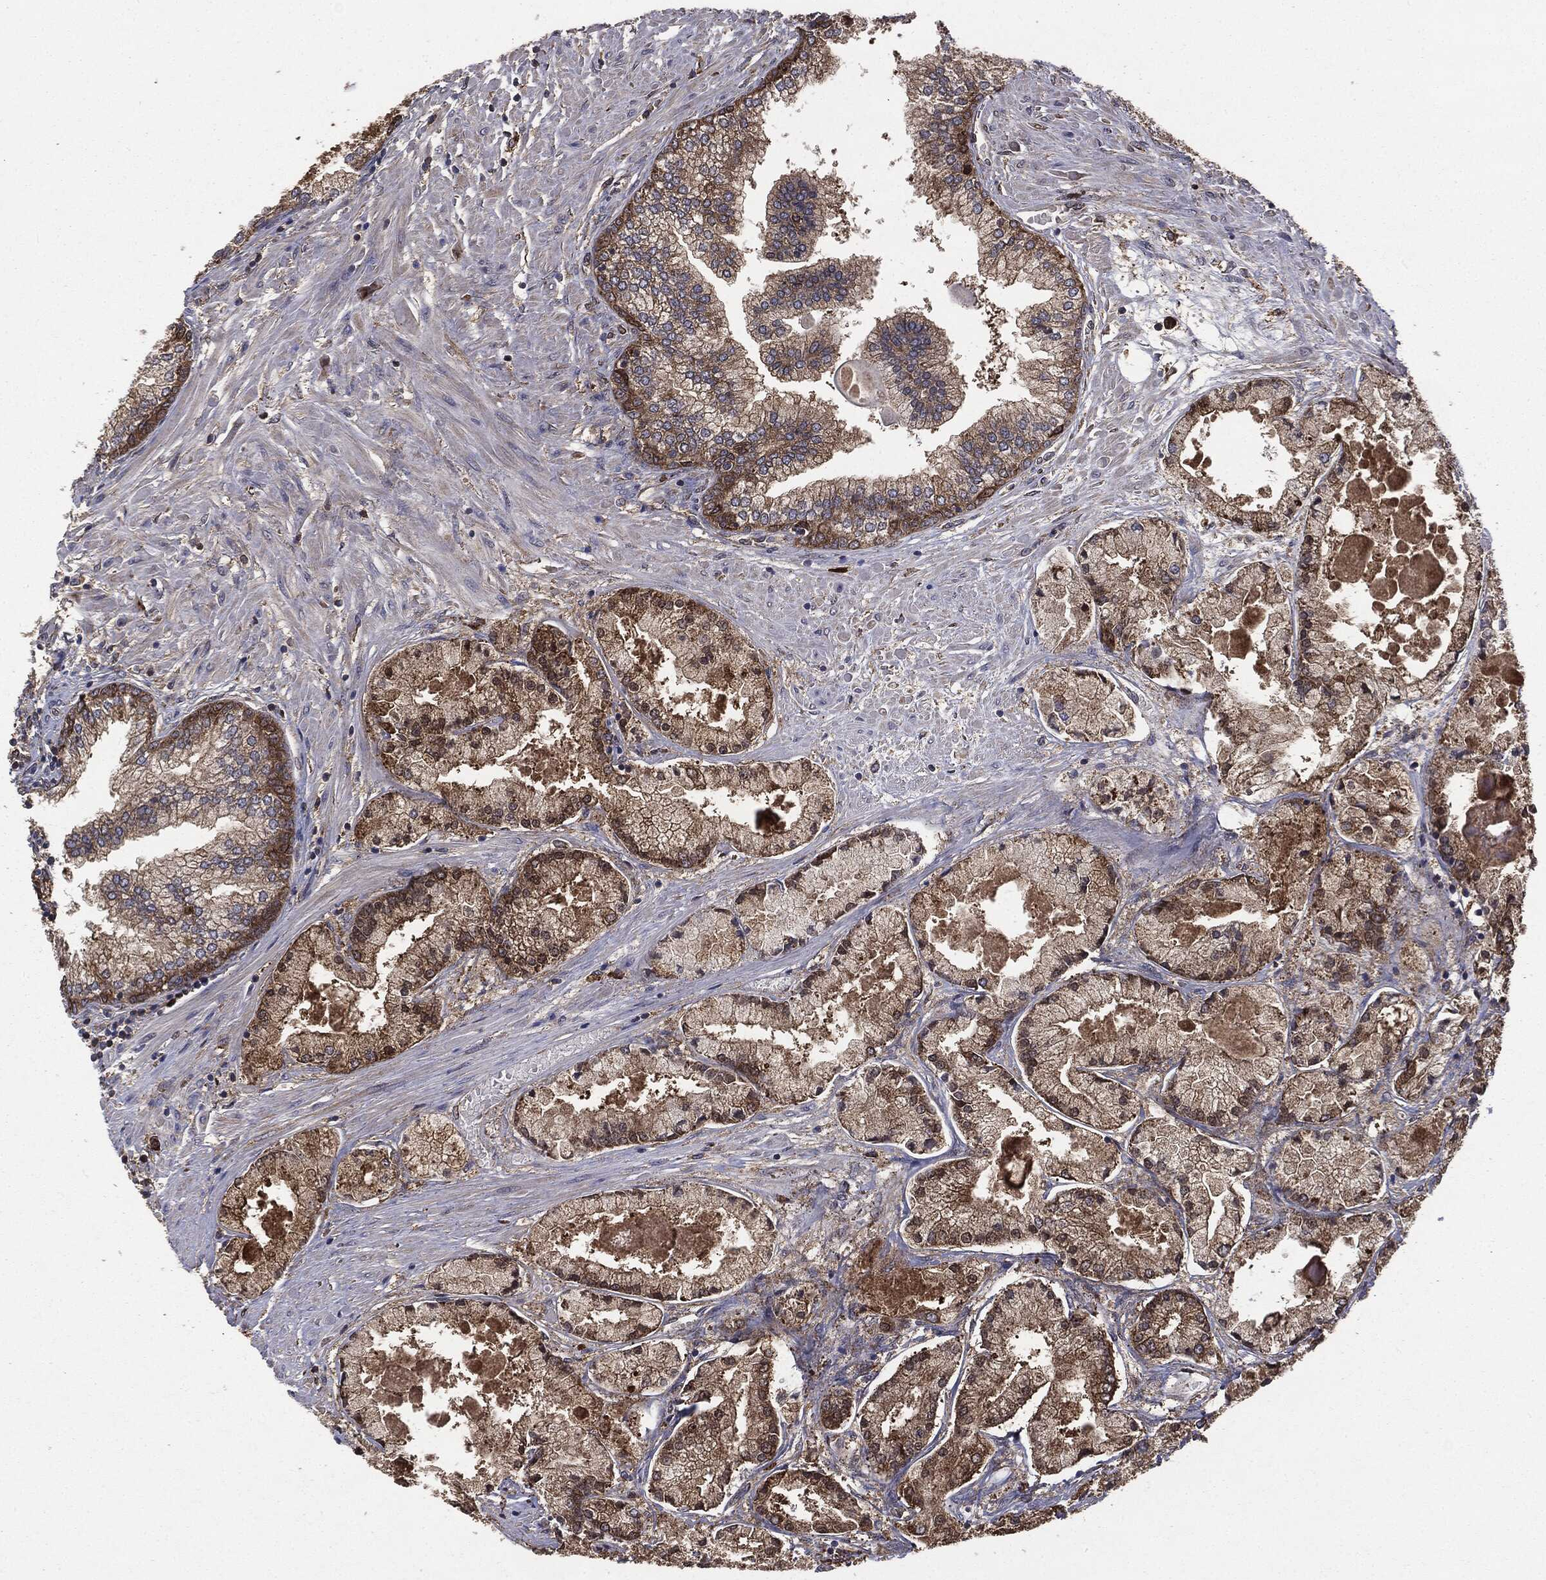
{"staining": {"intensity": "moderate", "quantity": ">75%", "location": "cytoplasmic/membranous"}, "tissue": "prostate cancer", "cell_type": "Tumor cells", "image_type": "cancer", "snomed": [{"axis": "morphology", "description": "Adenocarcinoma, High grade"}, {"axis": "topography", "description": "Prostate"}], "caption": "Immunohistochemistry (DAB (3,3'-diaminobenzidine)) staining of prostate cancer exhibits moderate cytoplasmic/membranous protein expression in approximately >75% of tumor cells. The protein is stained brown, and the nuclei are stained in blue (DAB IHC with brightfield microscopy, high magnification).", "gene": "NME1", "patient": {"sex": "male", "age": 67}}